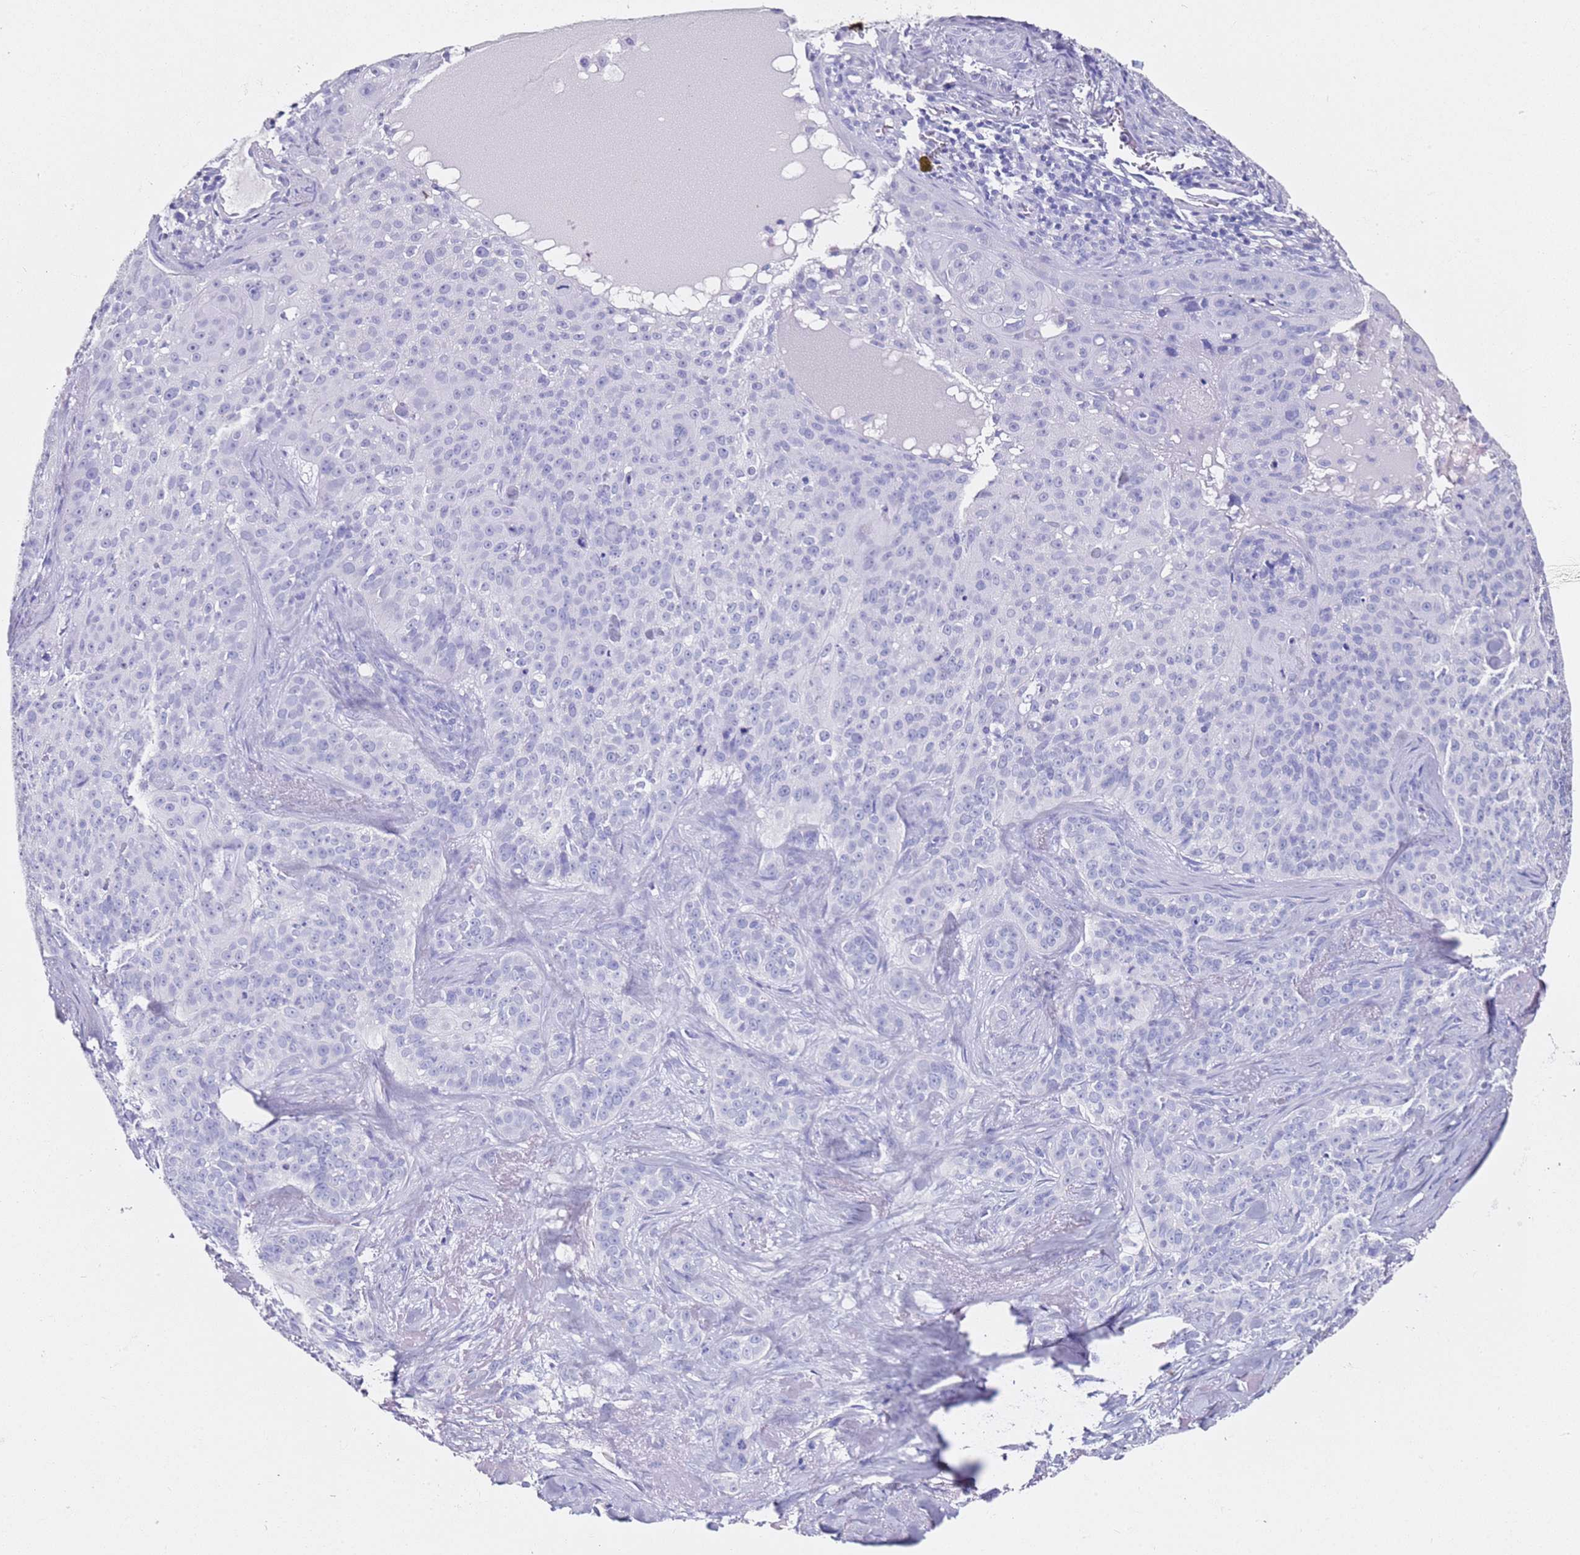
{"staining": {"intensity": "negative", "quantity": "none", "location": "none"}, "tissue": "skin cancer", "cell_type": "Tumor cells", "image_type": "cancer", "snomed": [{"axis": "morphology", "description": "Basal cell carcinoma"}, {"axis": "topography", "description": "Skin"}], "caption": "Histopathology image shows no significant protein positivity in tumor cells of skin cancer. (DAB (3,3'-diaminobenzidine) IHC, high magnification).", "gene": "ZNF671", "patient": {"sex": "female", "age": 92}}